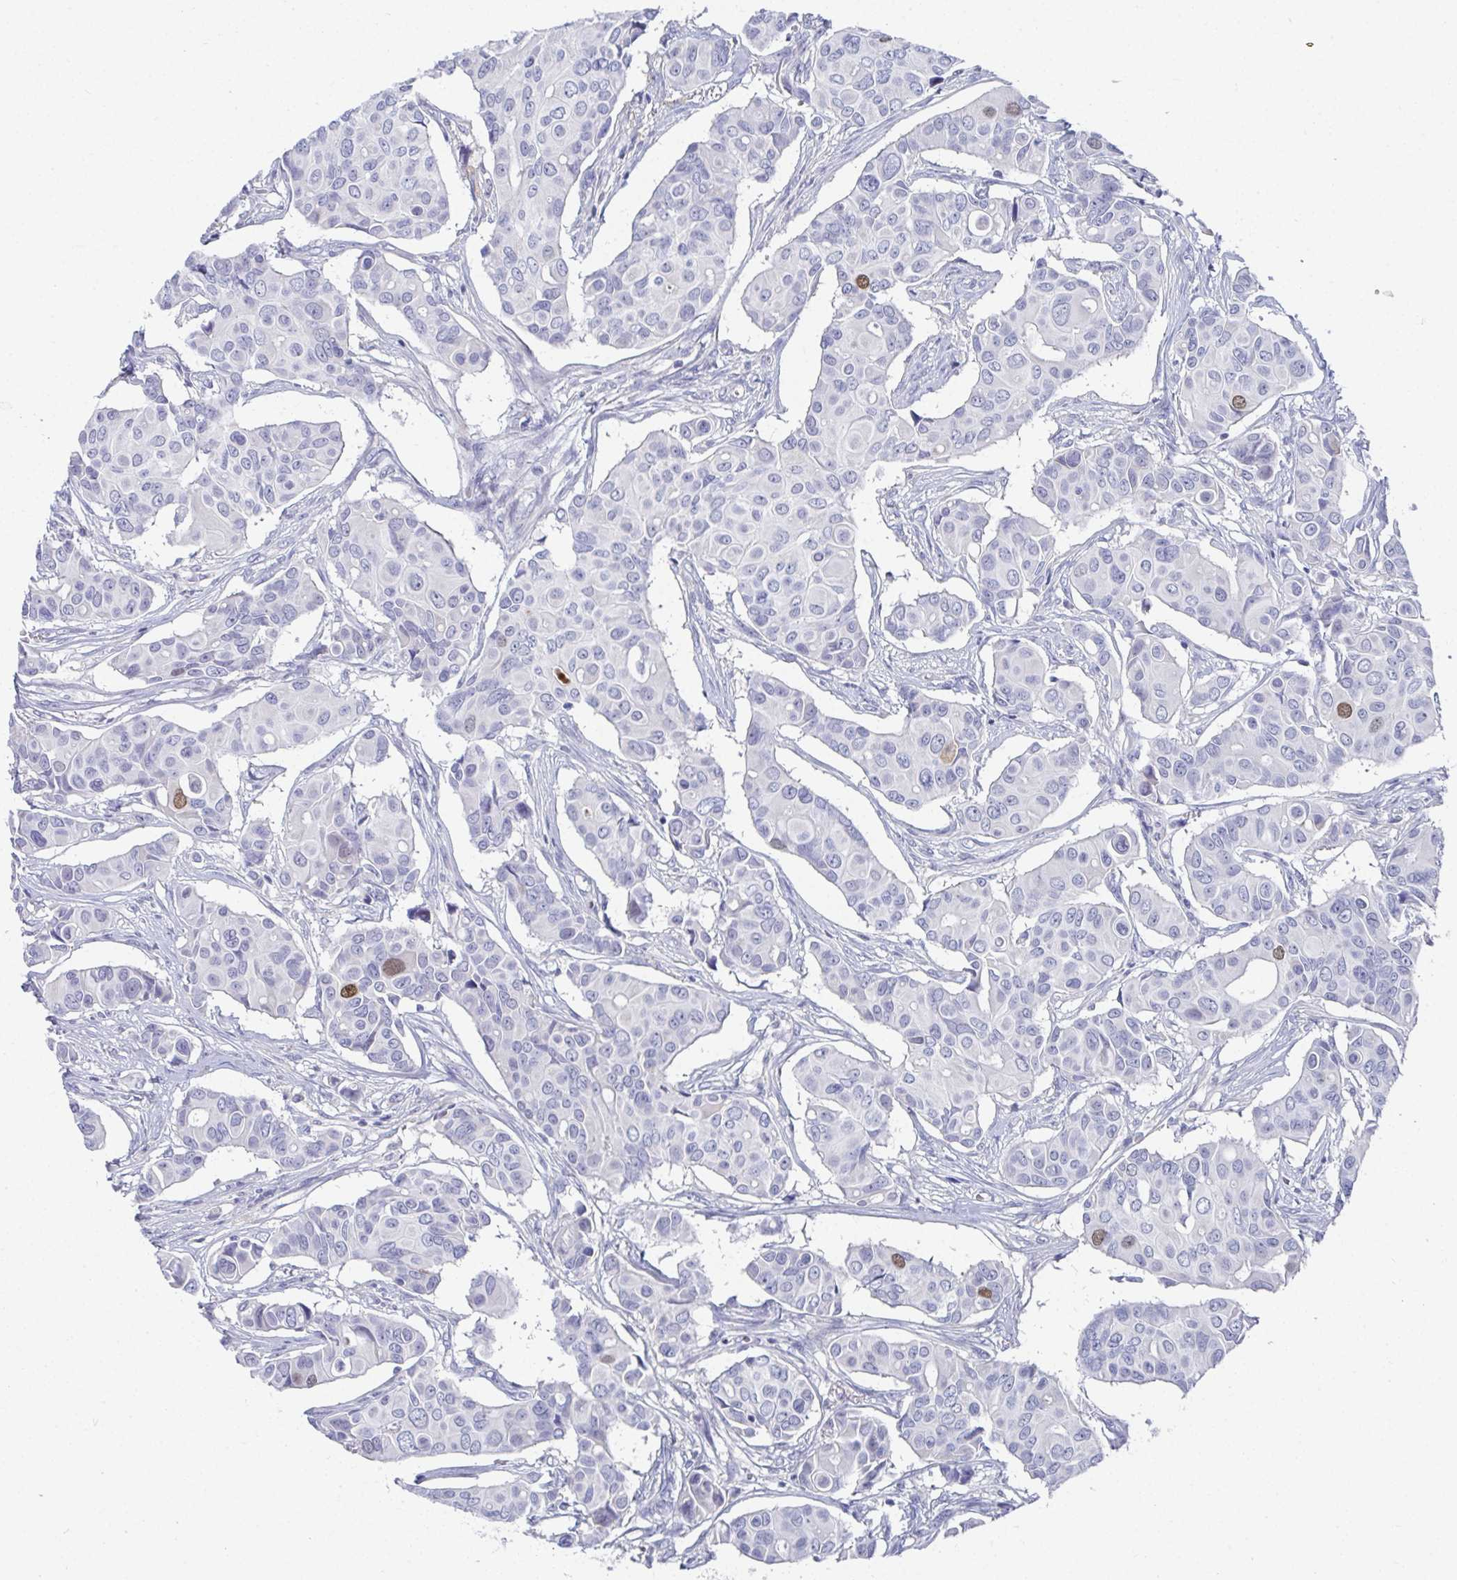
{"staining": {"intensity": "moderate", "quantity": "<25%", "location": "nuclear"}, "tissue": "breast cancer", "cell_type": "Tumor cells", "image_type": "cancer", "snomed": [{"axis": "morphology", "description": "Normal tissue, NOS"}, {"axis": "morphology", "description": "Duct carcinoma"}, {"axis": "topography", "description": "Skin"}, {"axis": "topography", "description": "Breast"}], "caption": "Moderate nuclear positivity for a protein is seen in approximately <25% of tumor cells of breast cancer (intraductal carcinoma) using immunohistochemistry.", "gene": "ATP5F1C", "patient": {"sex": "female", "age": 54}}